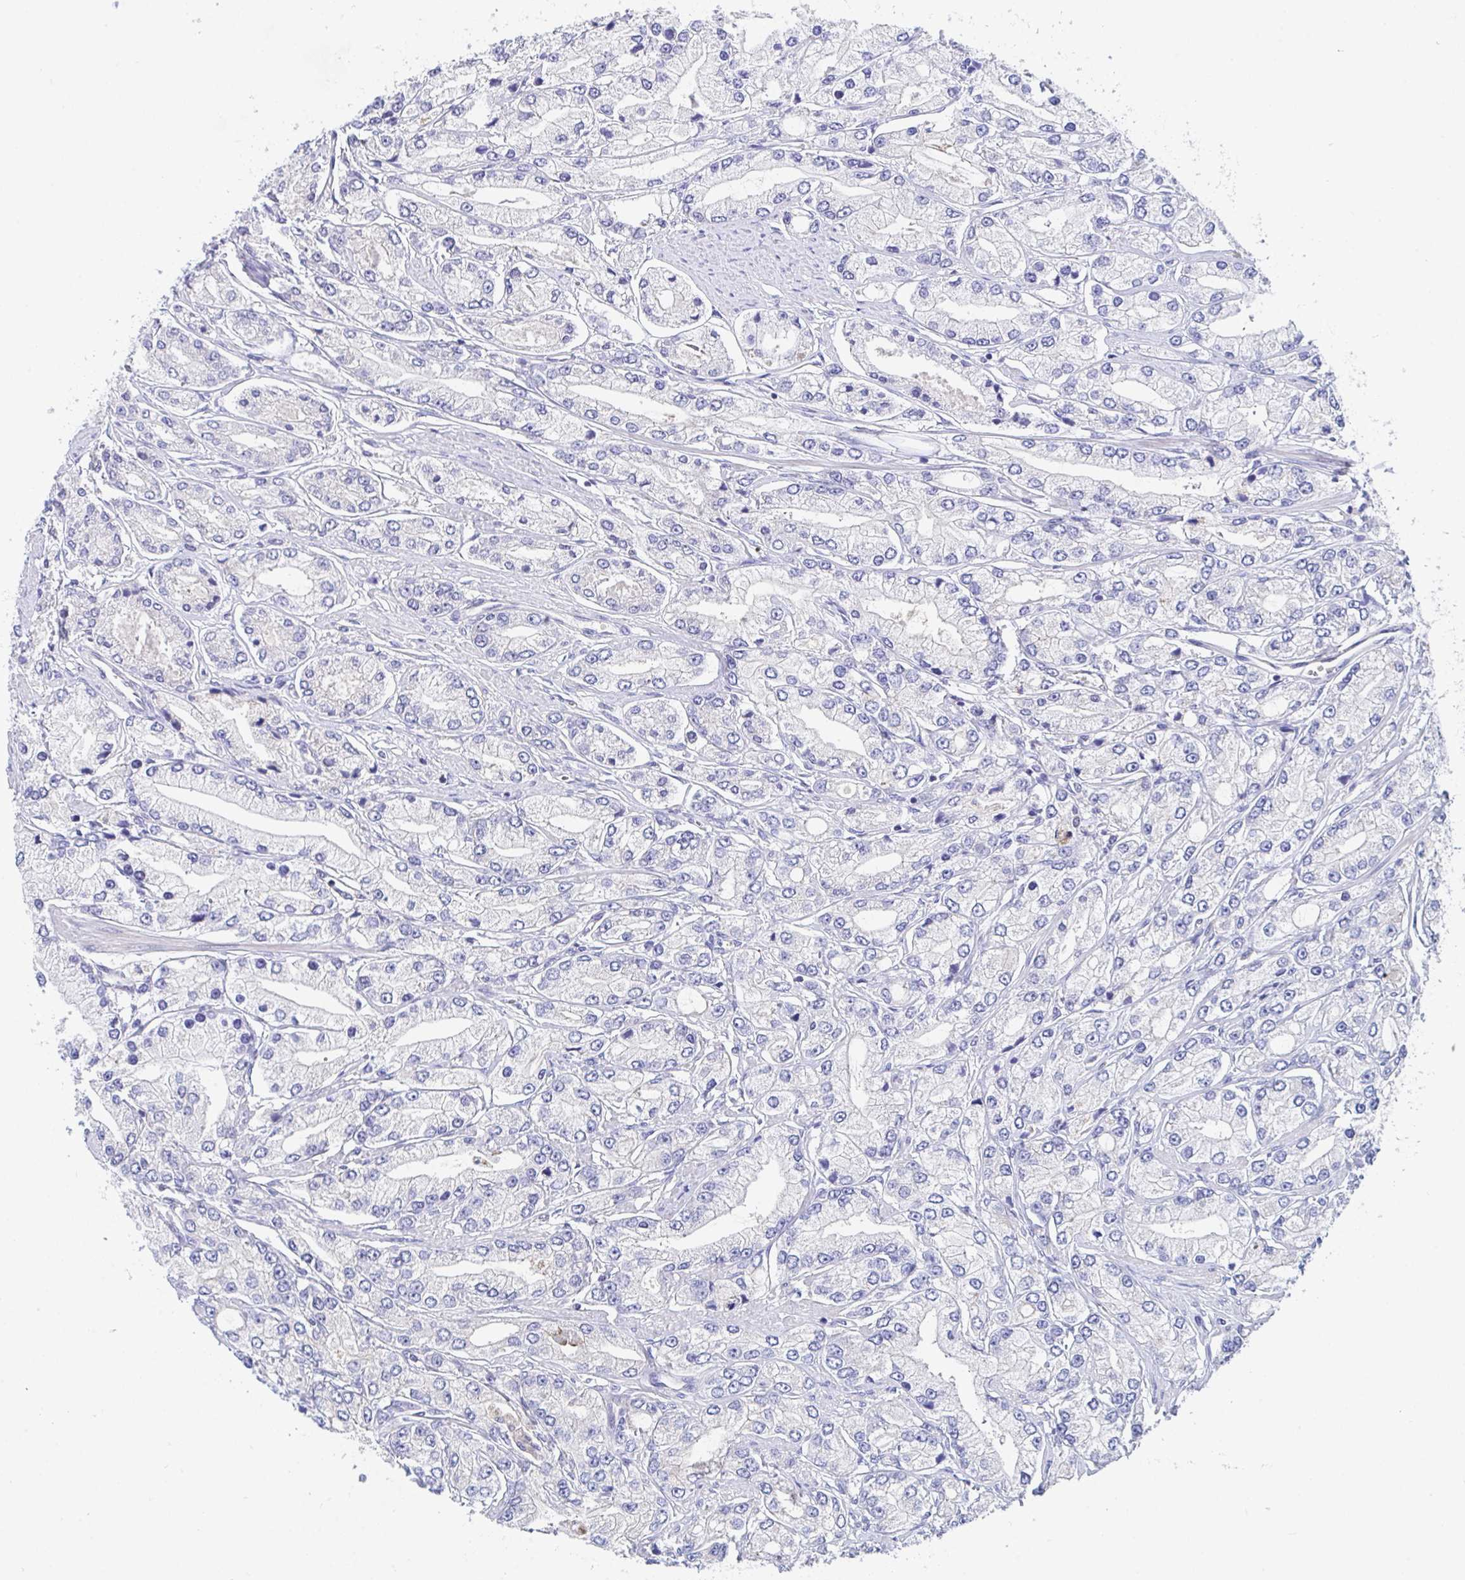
{"staining": {"intensity": "negative", "quantity": "none", "location": "none"}, "tissue": "prostate cancer", "cell_type": "Tumor cells", "image_type": "cancer", "snomed": [{"axis": "morphology", "description": "Adenocarcinoma, High grade"}, {"axis": "topography", "description": "Prostate"}], "caption": "Immunohistochemistry (IHC) image of human prostate cancer stained for a protein (brown), which reveals no expression in tumor cells.", "gene": "P2RX3", "patient": {"sex": "male", "age": 66}}